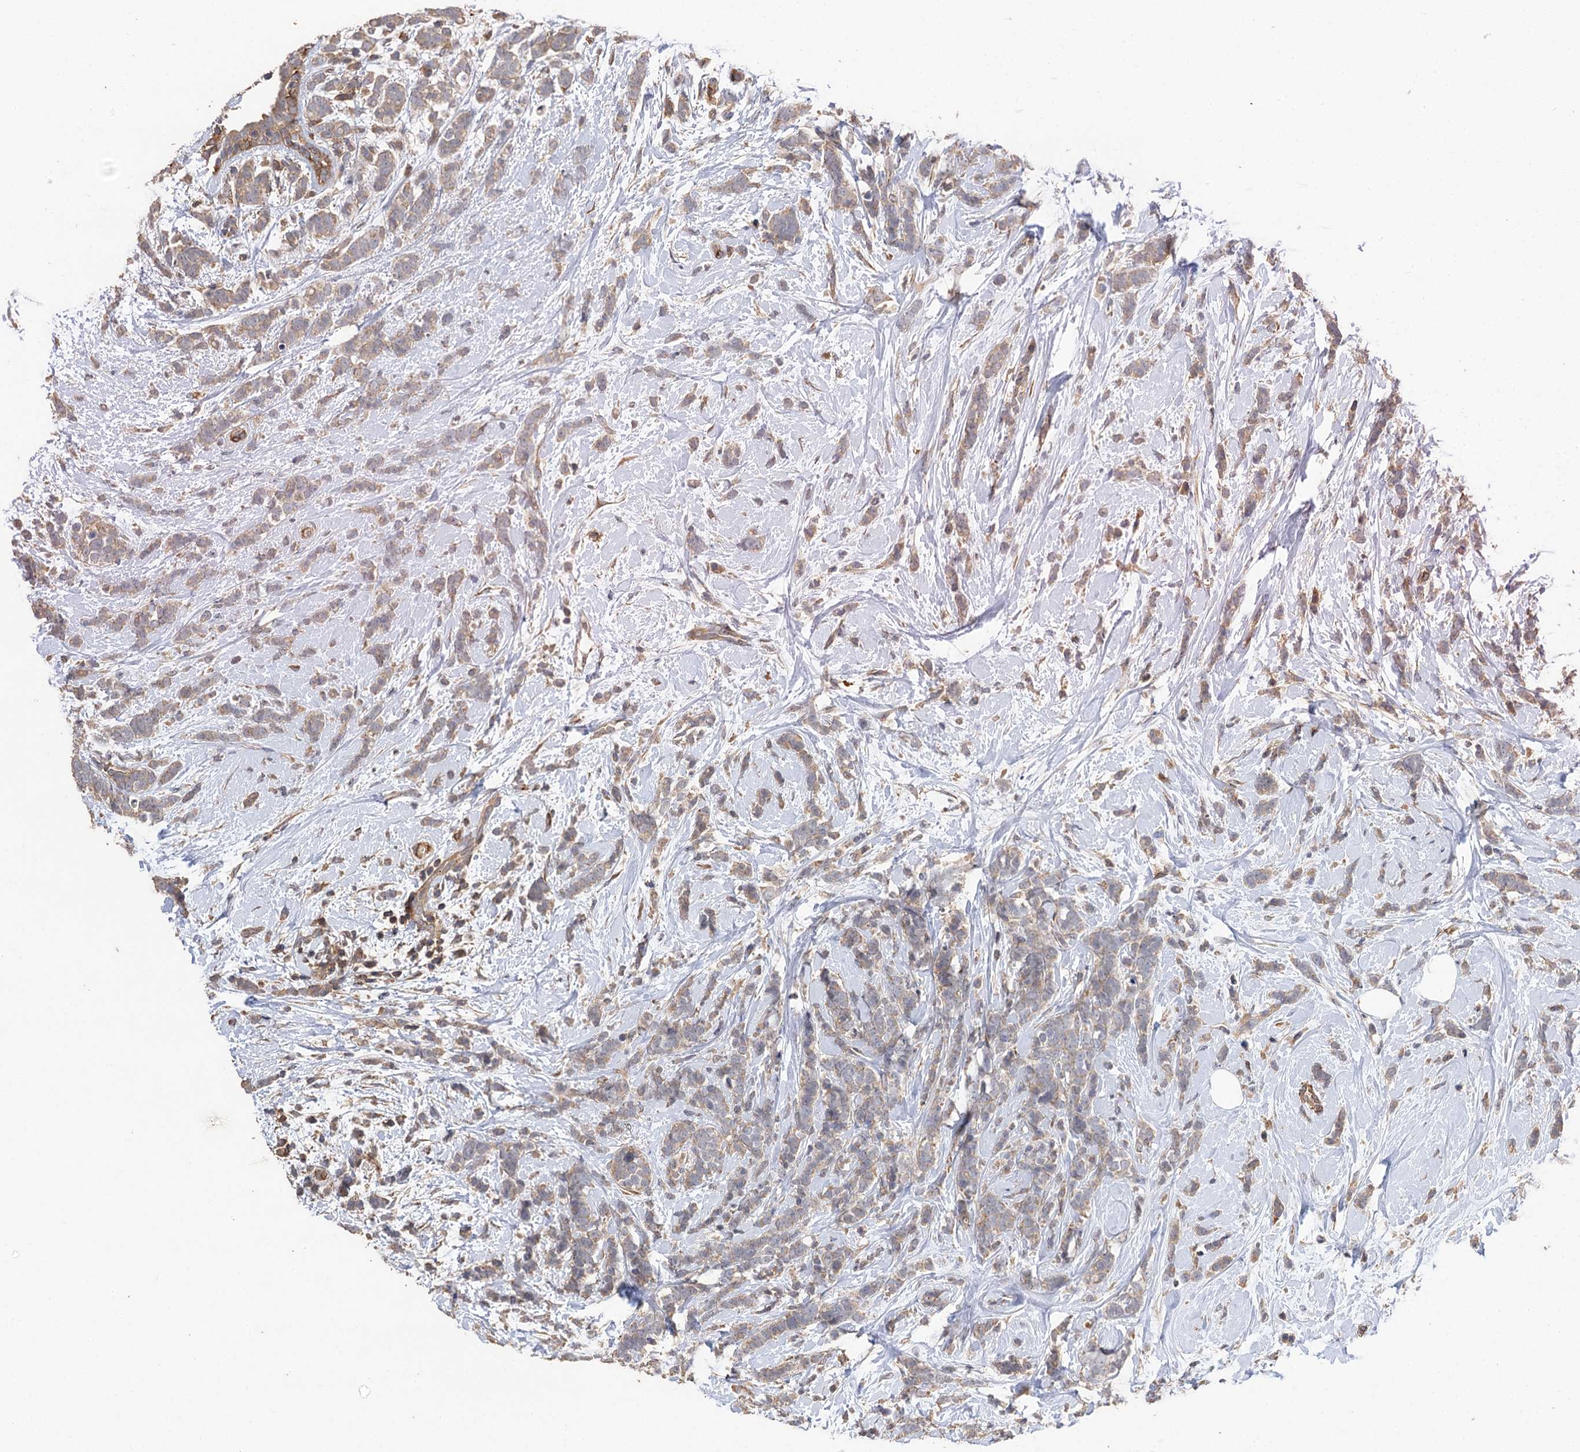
{"staining": {"intensity": "weak", "quantity": ">75%", "location": "cytoplasmic/membranous"}, "tissue": "breast cancer", "cell_type": "Tumor cells", "image_type": "cancer", "snomed": [{"axis": "morphology", "description": "Lobular carcinoma"}, {"axis": "topography", "description": "Breast"}], "caption": "Protein staining of breast cancer tissue reveals weak cytoplasmic/membranous positivity in approximately >75% of tumor cells.", "gene": "FBXW8", "patient": {"sex": "female", "age": 58}}